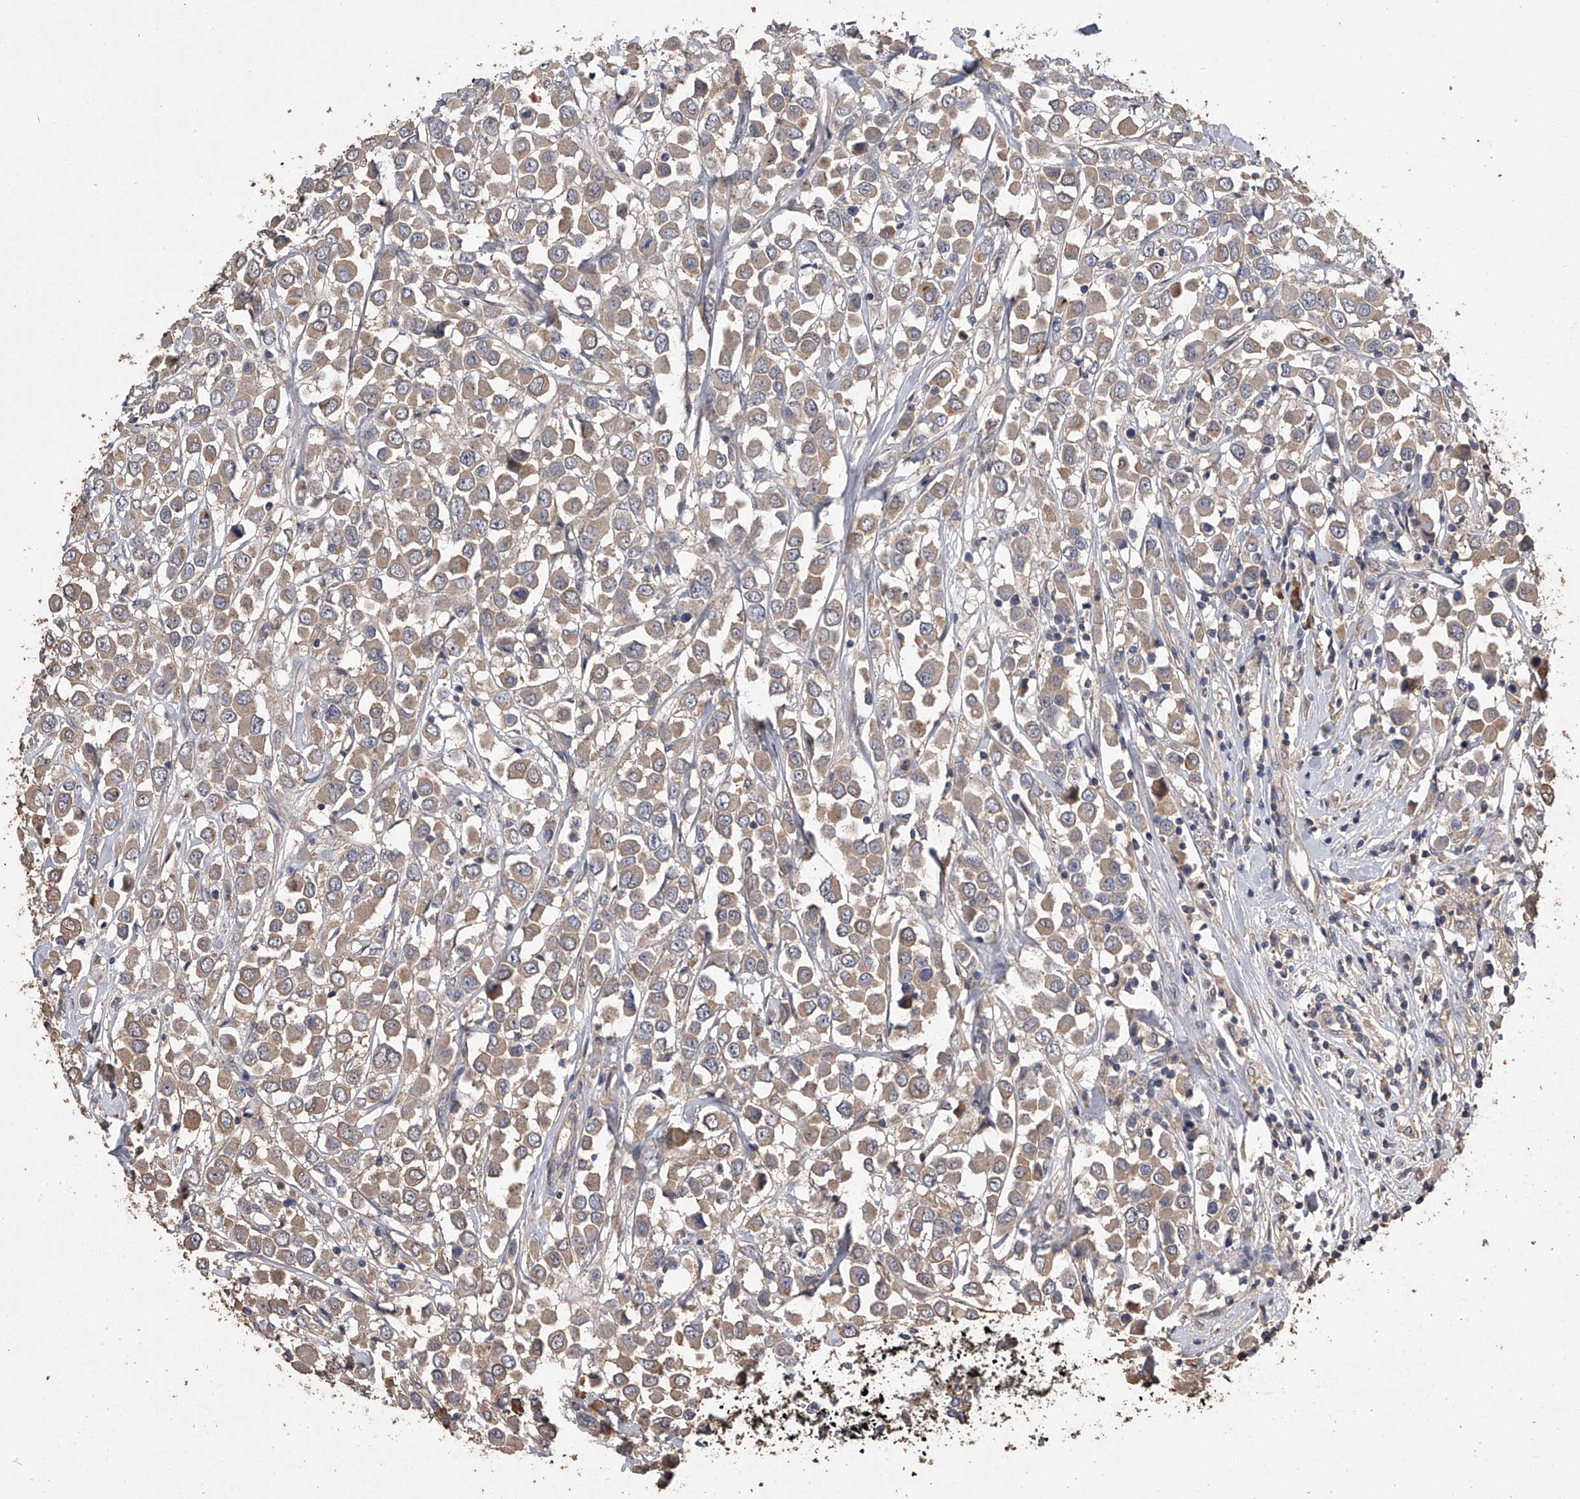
{"staining": {"intensity": "weak", "quantity": ">75%", "location": "cytoplasmic/membranous"}, "tissue": "breast cancer", "cell_type": "Tumor cells", "image_type": "cancer", "snomed": [{"axis": "morphology", "description": "Duct carcinoma"}, {"axis": "topography", "description": "Breast"}], "caption": "A low amount of weak cytoplasmic/membranous expression is appreciated in approximately >75% of tumor cells in intraductal carcinoma (breast) tissue.", "gene": "ZNF343", "patient": {"sex": "female", "age": 61}}